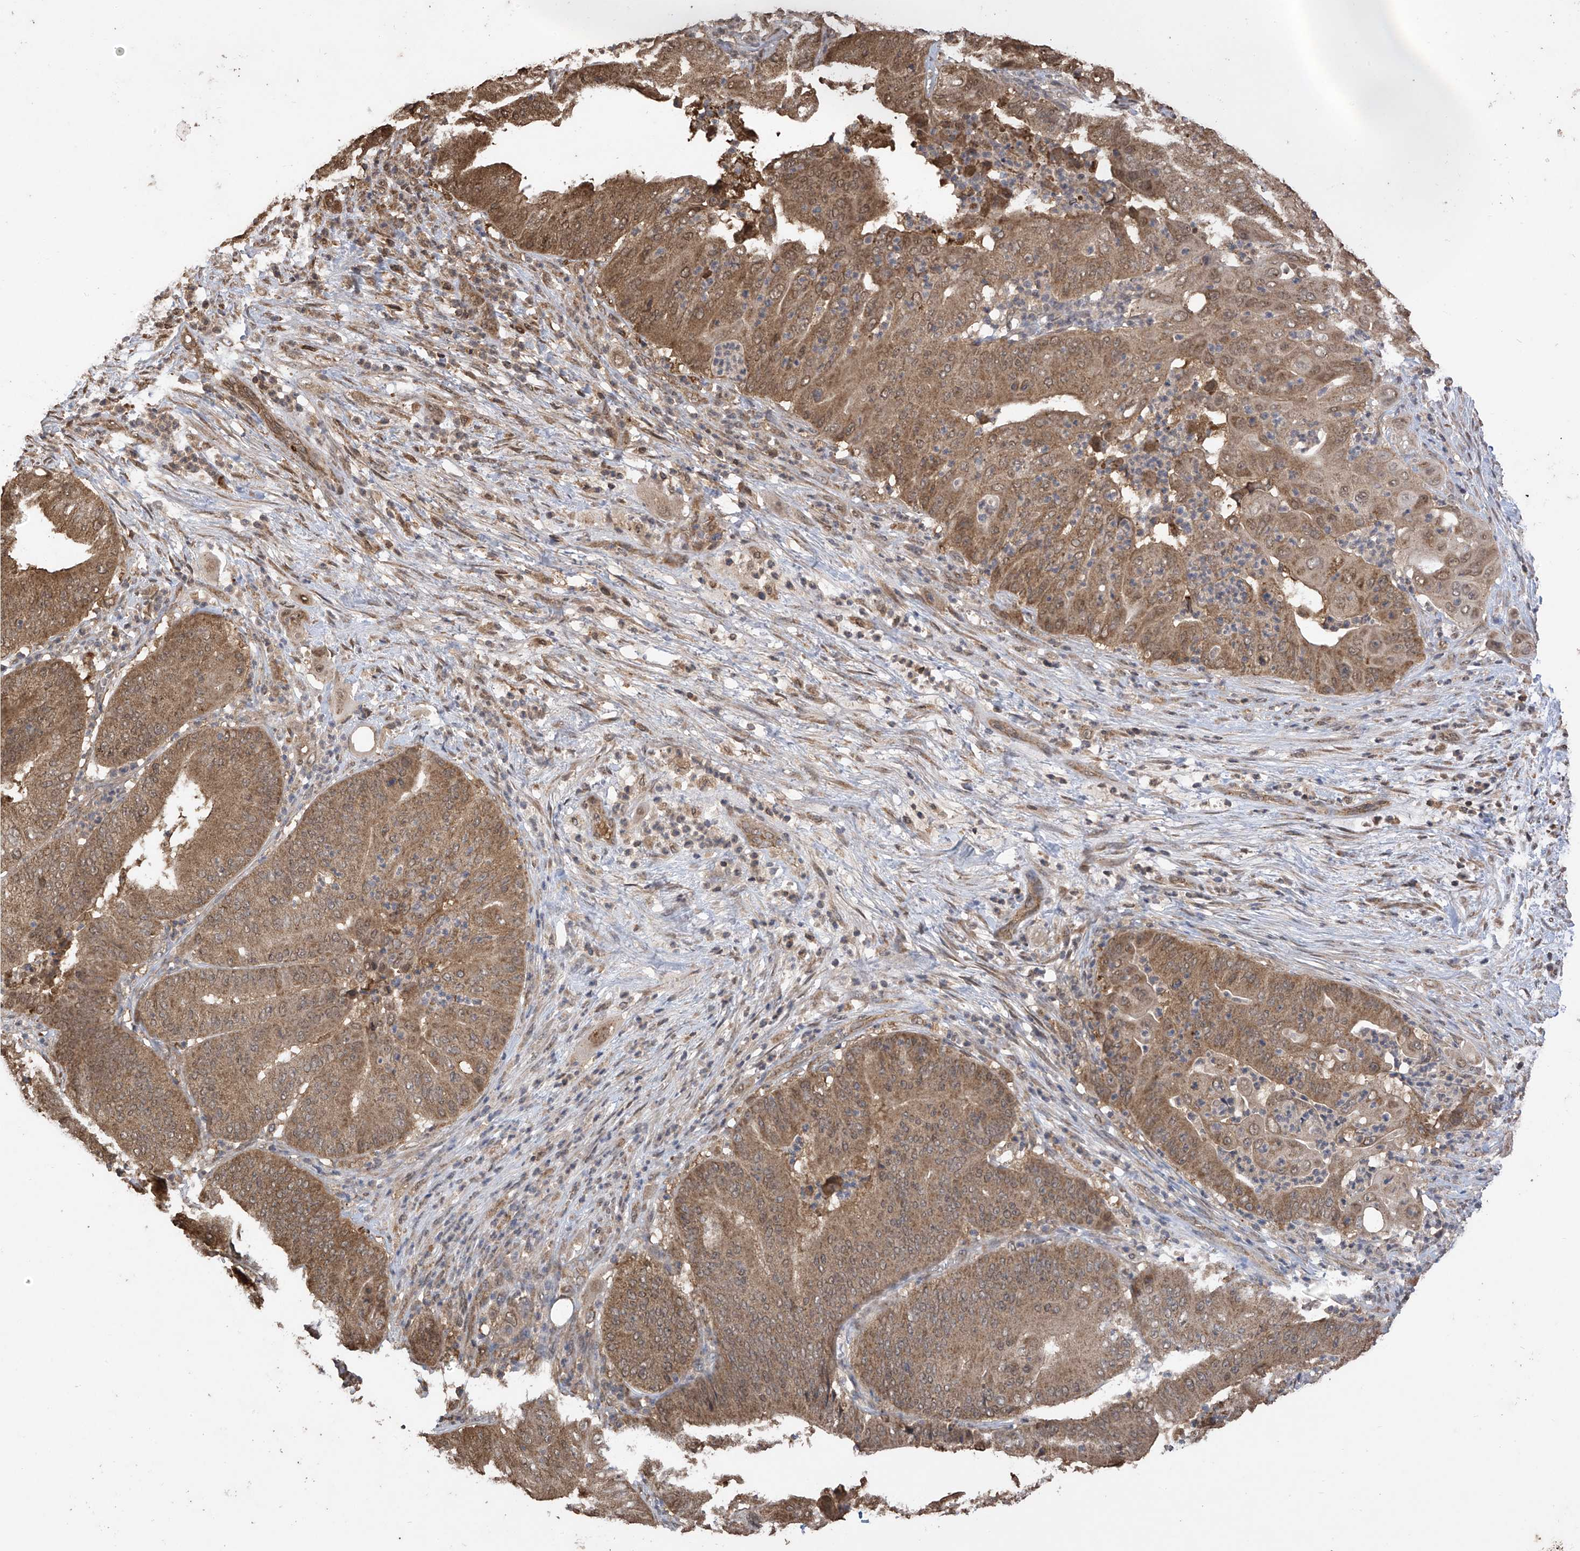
{"staining": {"intensity": "moderate", "quantity": ">75%", "location": "cytoplasmic/membranous,nuclear"}, "tissue": "pancreatic cancer", "cell_type": "Tumor cells", "image_type": "cancer", "snomed": [{"axis": "morphology", "description": "Adenocarcinoma, NOS"}, {"axis": "topography", "description": "Pancreas"}], "caption": "DAB (3,3'-diaminobenzidine) immunohistochemical staining of human adenocarcinoma (pancreatic) demonstrates moderate cytoplasmic/membranous and nuclear protein staining in approximately >75% of tumor cells. (IHC, brightfield microscopy, high magnification).", "gene": "PNPT1", "patient": {"sex": "female", "age": 77}}